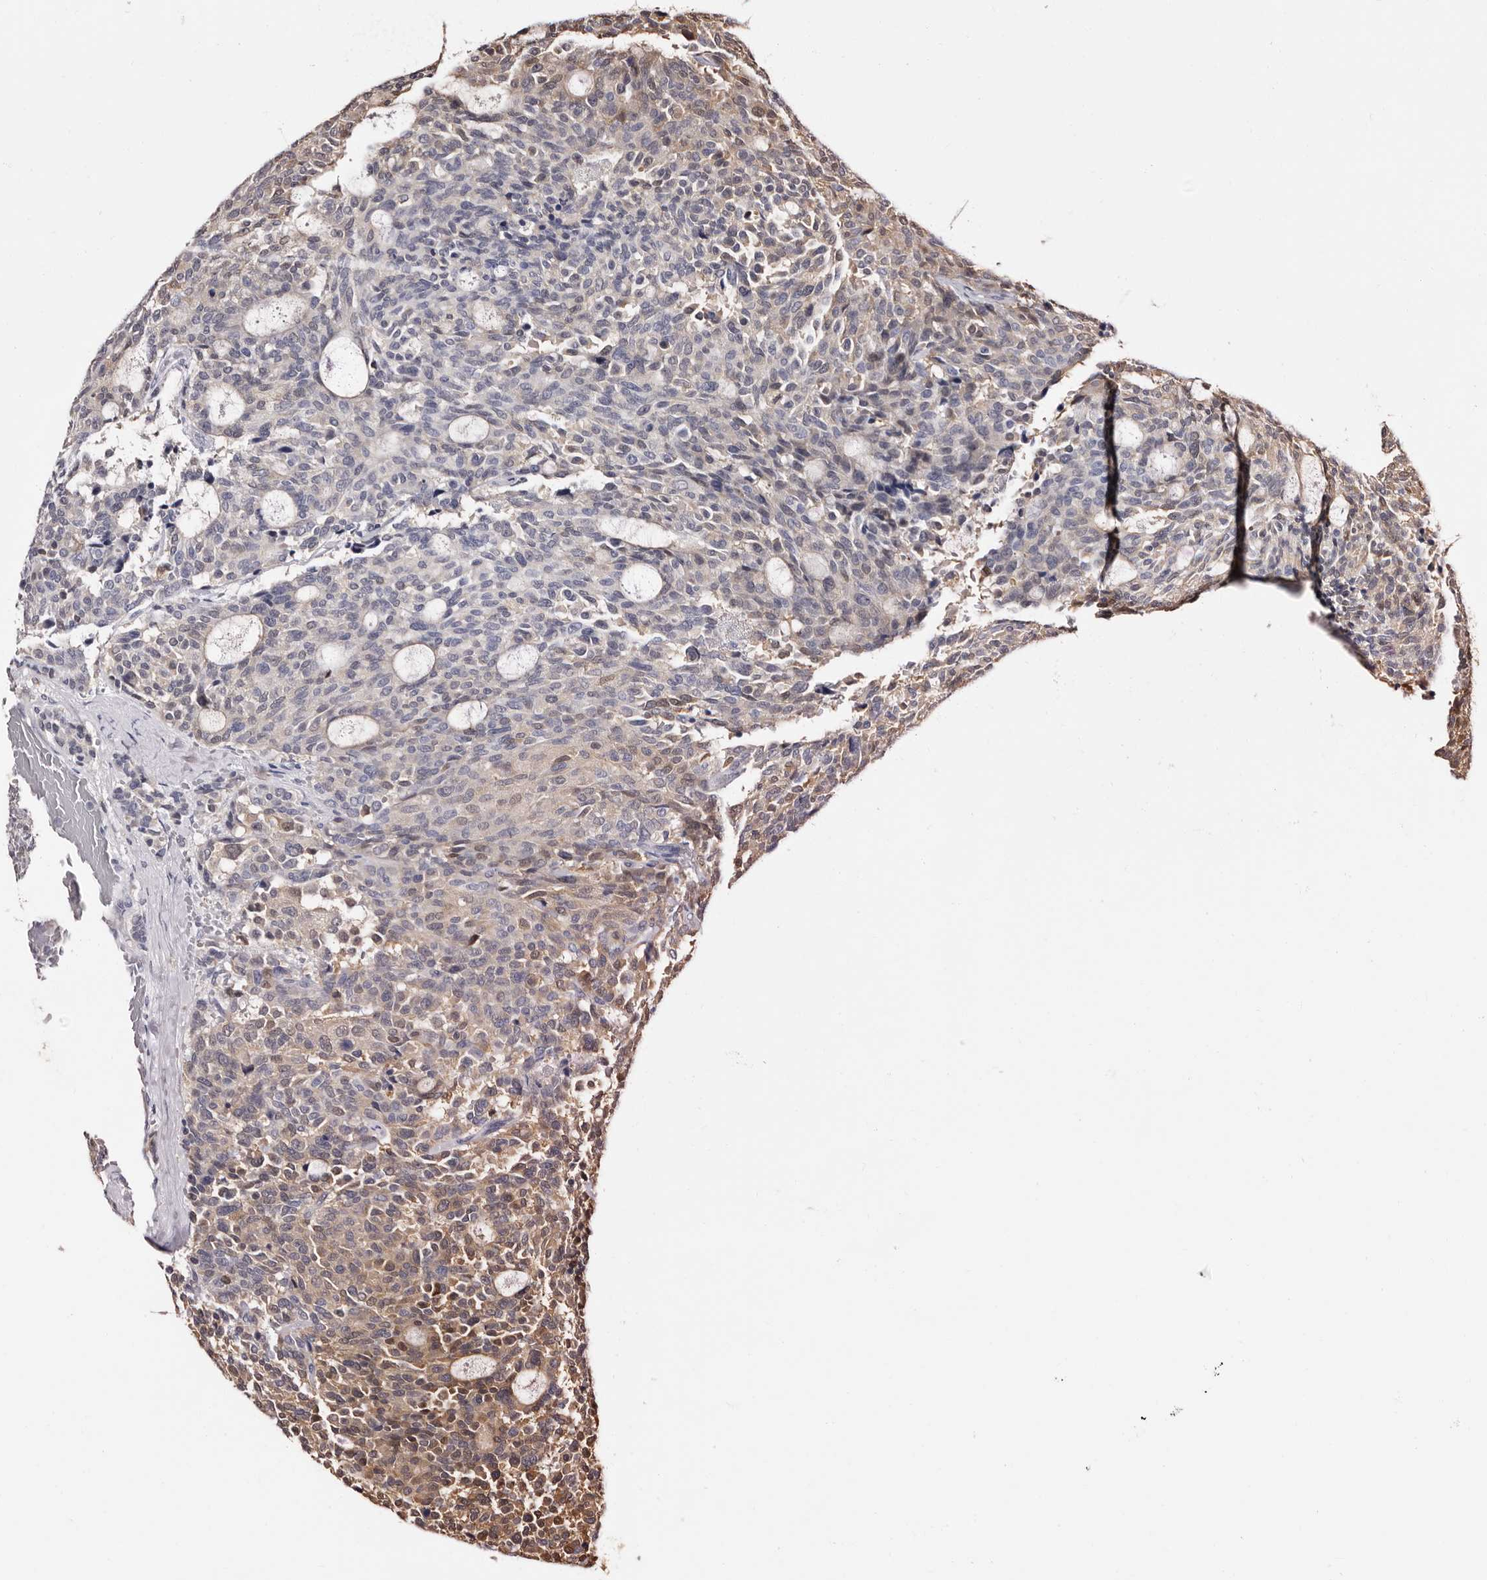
{"staining": {"intensity": "moderate", "quantity": "<25%", "location": "cytoplasmic/membranous,nuclear"}, "tissue": "carcinoid", "cell_type": "Tumor cells", "image_type": "cancer", "snomed": [{"axis": "morphology", "description": "Carcinoid, malignant, NOS"}, {"axis": "topography", "description": "Pancreas"}], "caption": "An image showing moderate cytoplasmic/membranous and nuclear expression in about <25% of tumor cells in carcinoid (malignant), as visualized by brown immunohistochemical staining.", "gene": "DNPH1", "patient": {"sex": "female", "age": 54}}